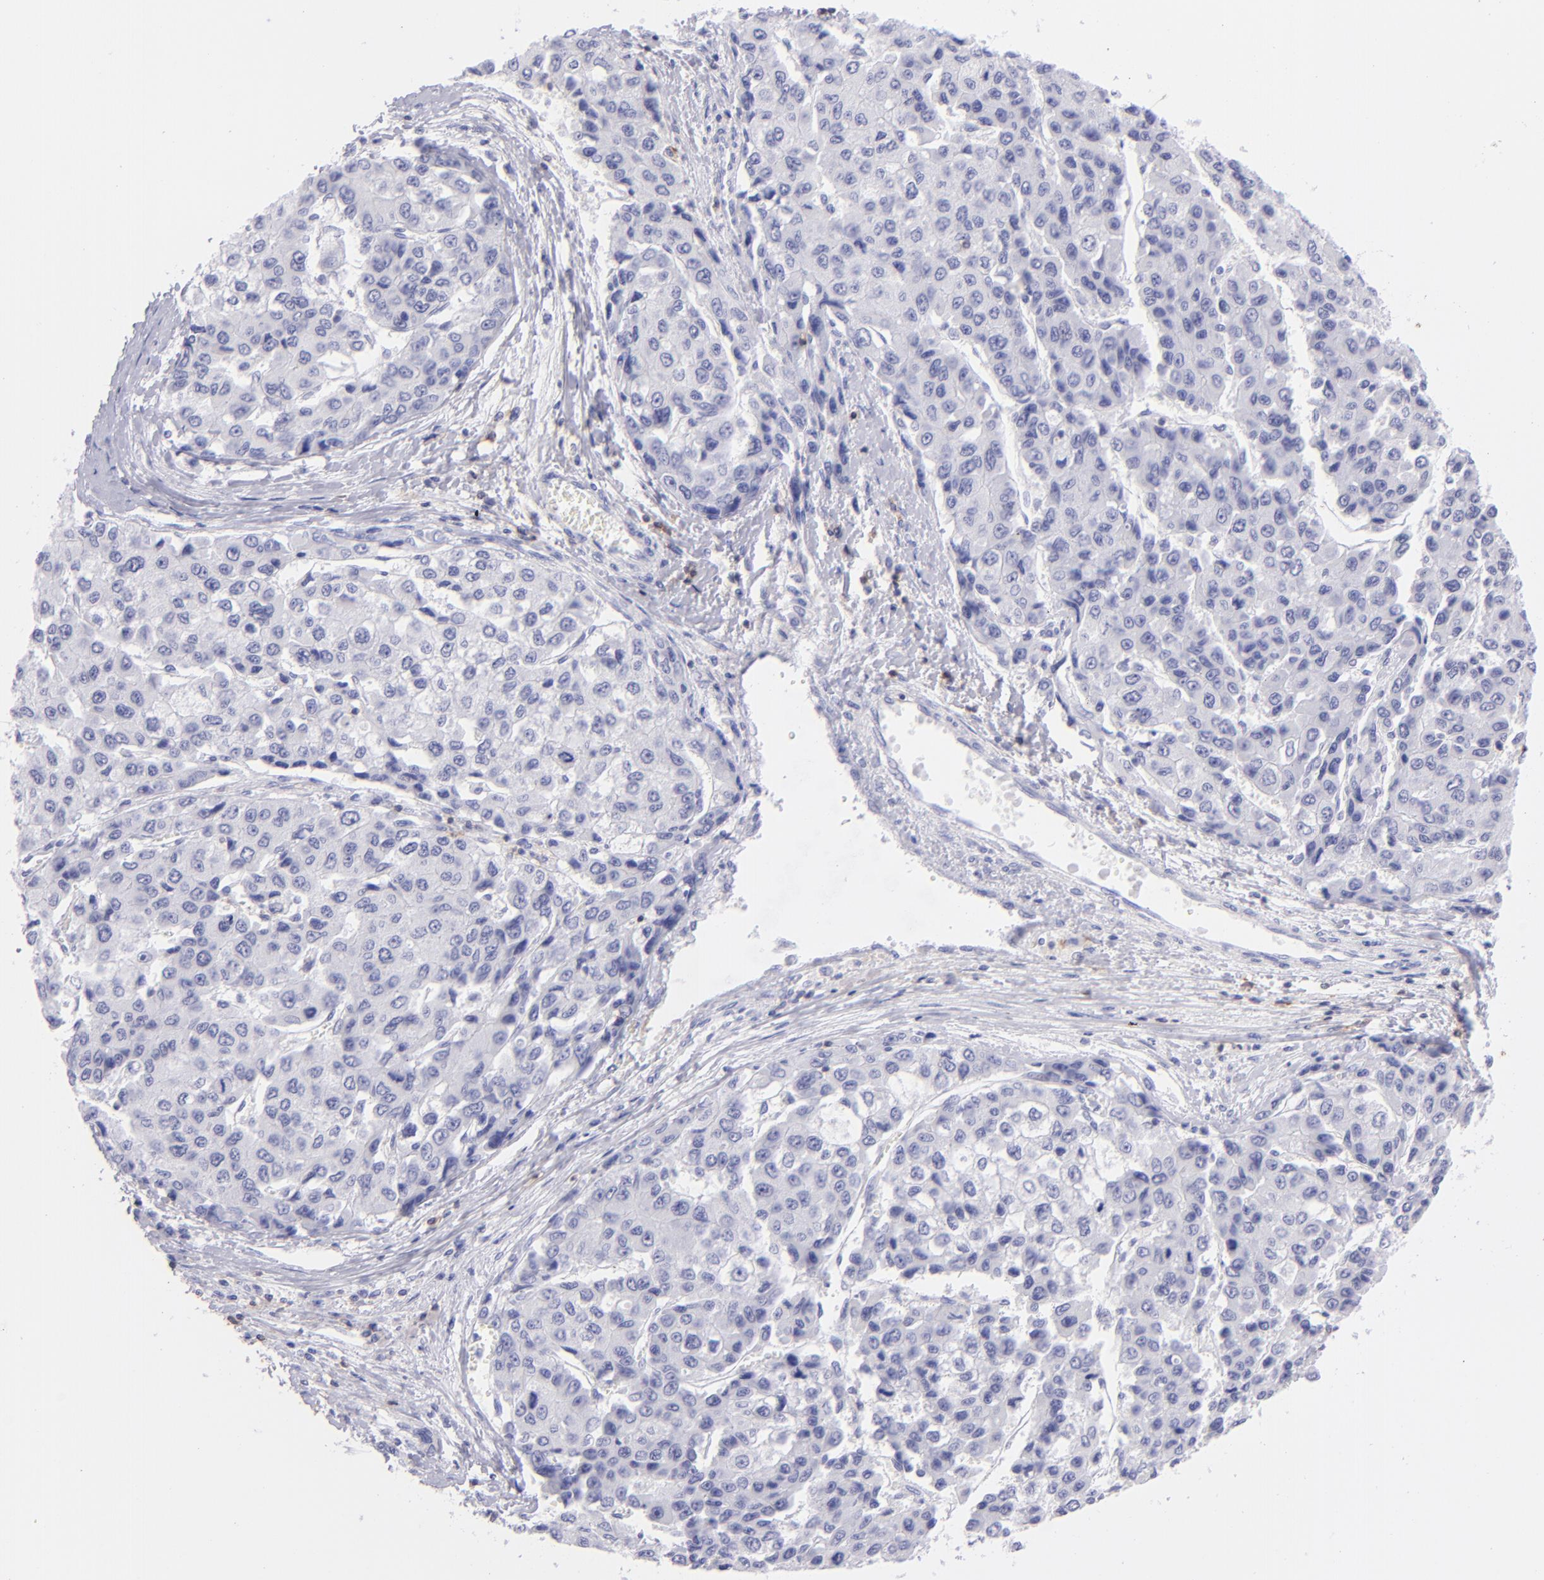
{"staining": {"intensity": "negative", "quantity": "none", "location": "none"}, "tissue": "liver cancer", "cell_type": "Tumor cells", "image_type": "cancer", "snomed": [{"axis": "morphology", "description": "Carcinoma, Hepatocellular, NOS"}, {"axis": "topography", "description": "Liver"}], "caption": "High power microscopy image of an immunohistochemistry histopathology image of hepatocellular carcinoma (liver), revealing no significant staining in tumor cells.", "gene": "CD69", "patient": {"sex": "female", "age": 66}}